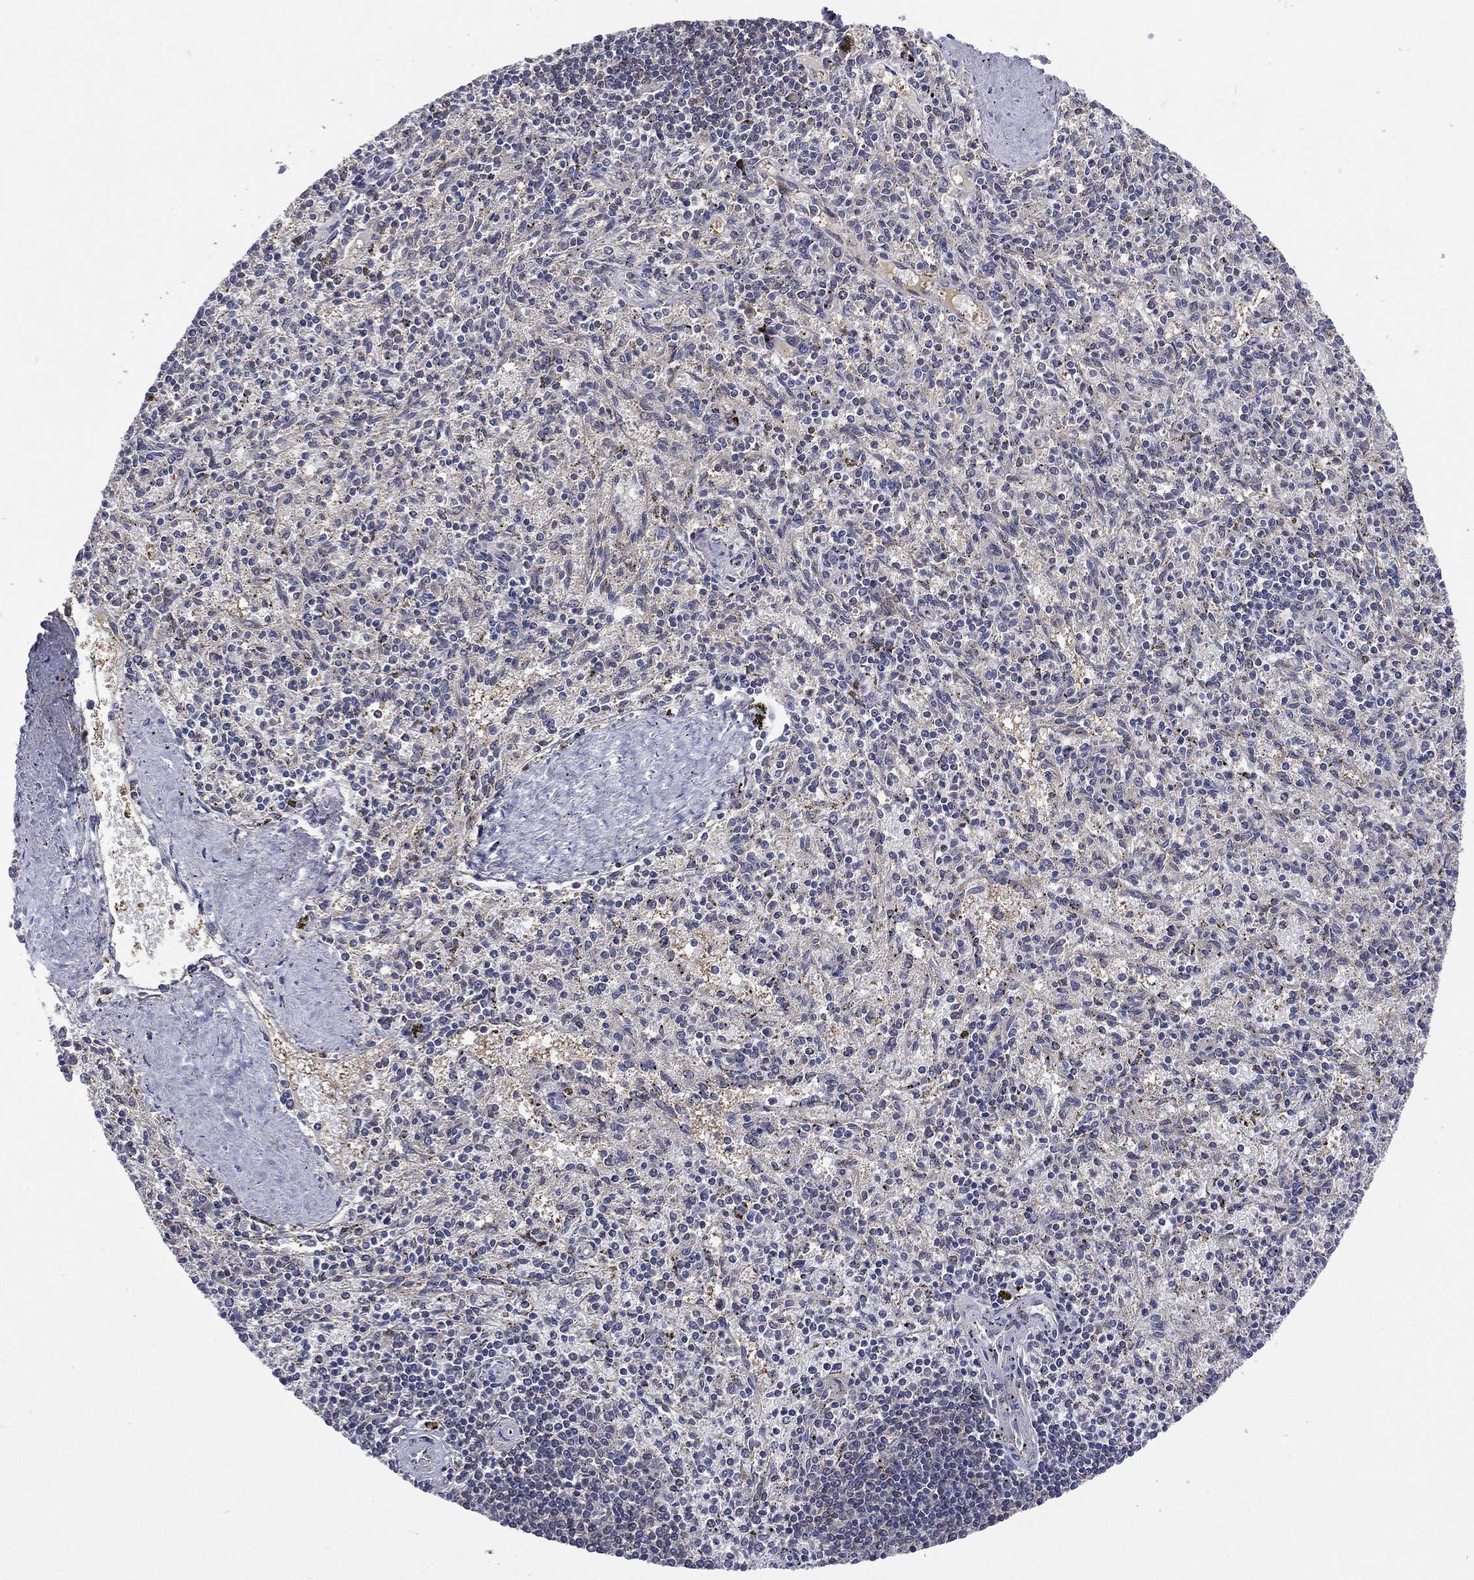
{"staining": {"intensity": "moderate", "quantity": "<25%", "location": "nuclear"}, "tissue": "spleen", "cell_type": "Cells in red pulp", "image_type": "normal", "snomed": [{"axis": "morphology", "description": "Normal tissue, NOS"}, {"axis": "topography", "description": "Spleen"}], "caption": "DAB (3,3'-diaminobenzidine) immunohistochemical staining of benign human spleen demonstrates moderate nuclear protein positivity in approximately <25% of cells in red pulp. (brown staining indicates protein expression, while blue staining denotes nuclei).", "gene": "MTAP", "patient": {"sex": "female", "age": 37}}